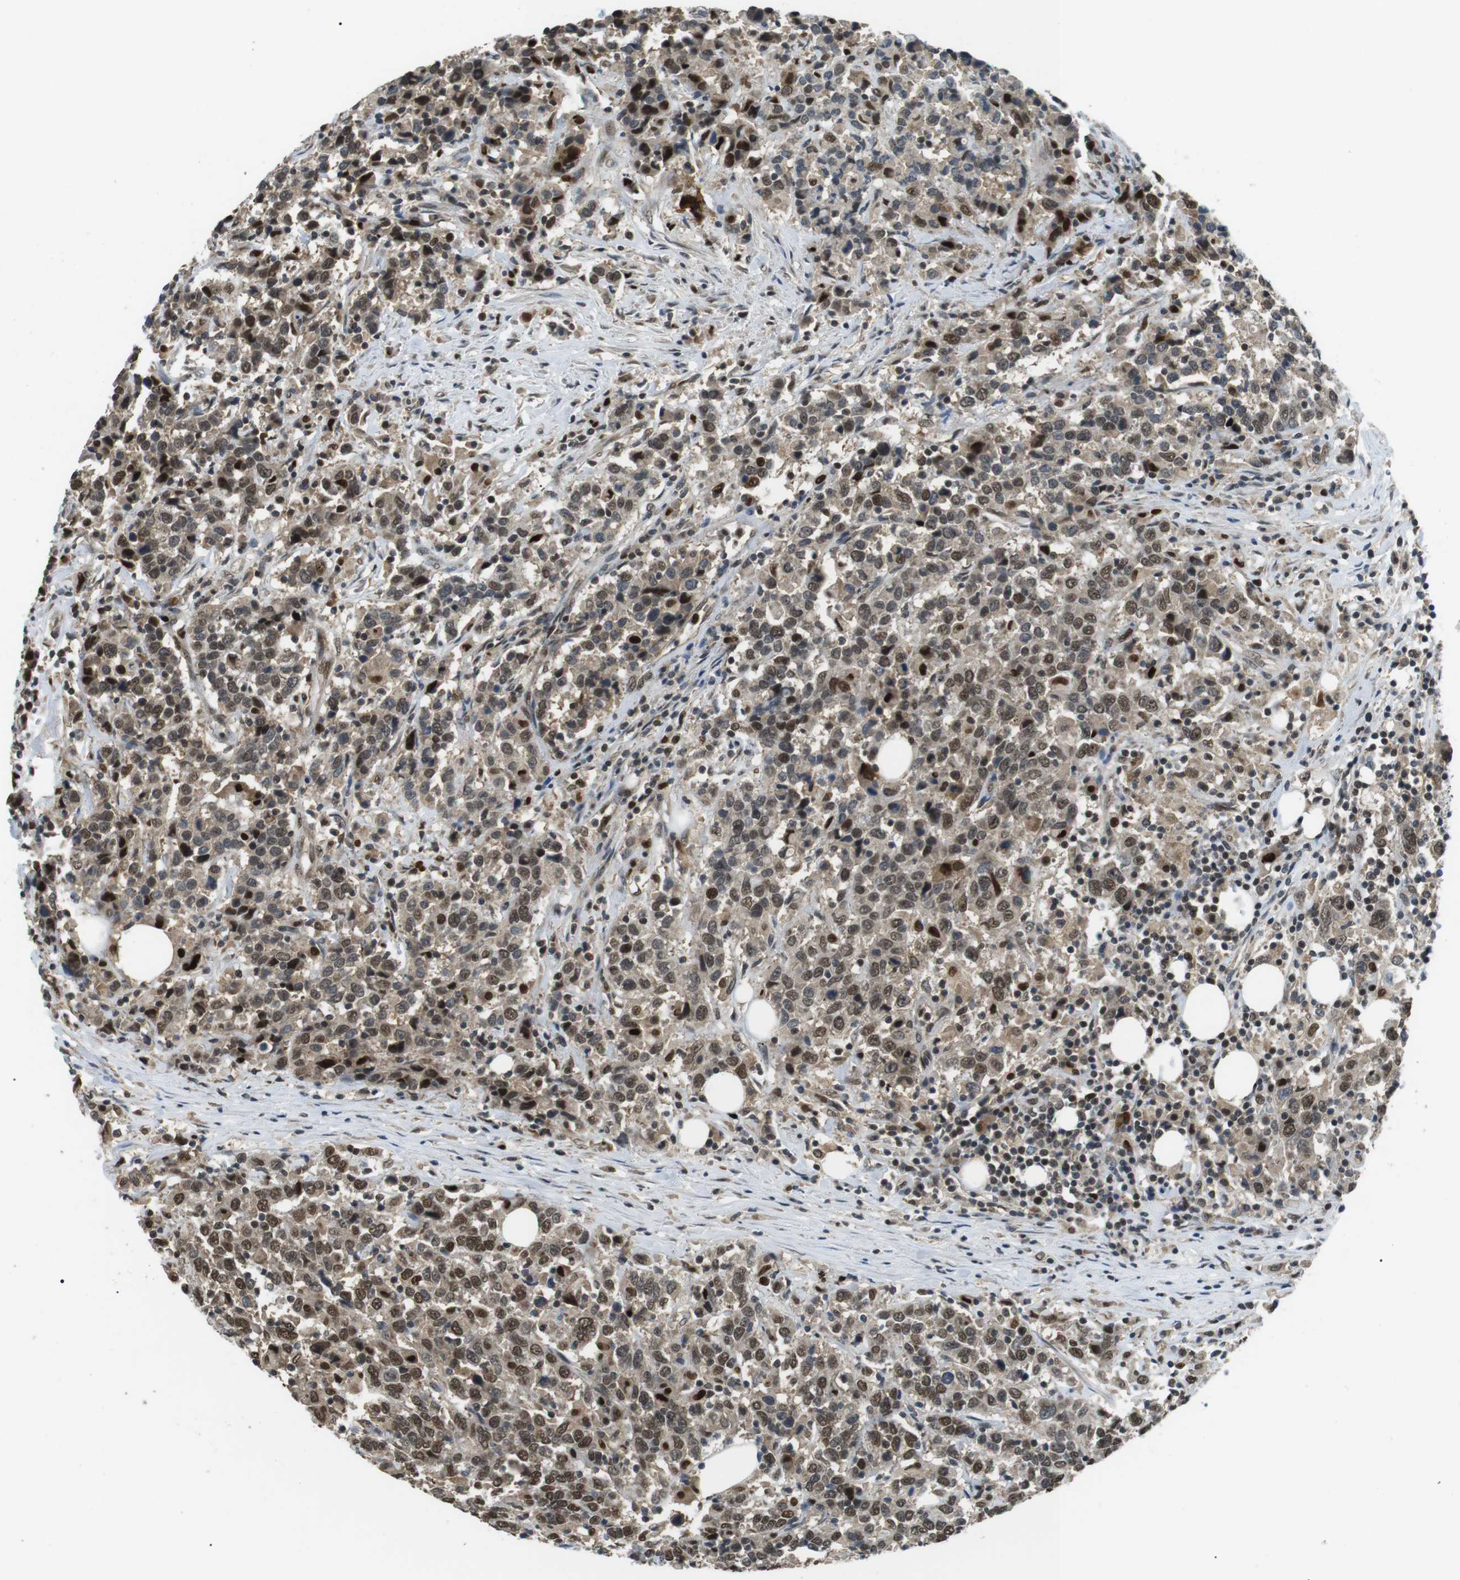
{"staining": {"intensity": "moderate", "quantity": ">75%", "location": "cytoplasmic/membranous,nuclear"}, "tissue": "urothelial cancer", "cell_type": "Tumor cells", "image_type": "cancer", "snomed": [{"axis": "morphology", "description": "Urothelial carcinoma, High grade"}, {"axis": "topography", "description": "Urinary bladder"}], "caption": "Urothelial carcinoma (high-grade) stained with immunohistochemistry (IHC) reveals moderate cytoplasmic/membranous and nuclear positivity in about >75% of tumor cells. (Stains: DAB in brown, nuclei in blue, Microscopy: brightfield microscopy at high magnification).", "gene": "ORAI3", "patient": {"sex": "male", "age": 61}}